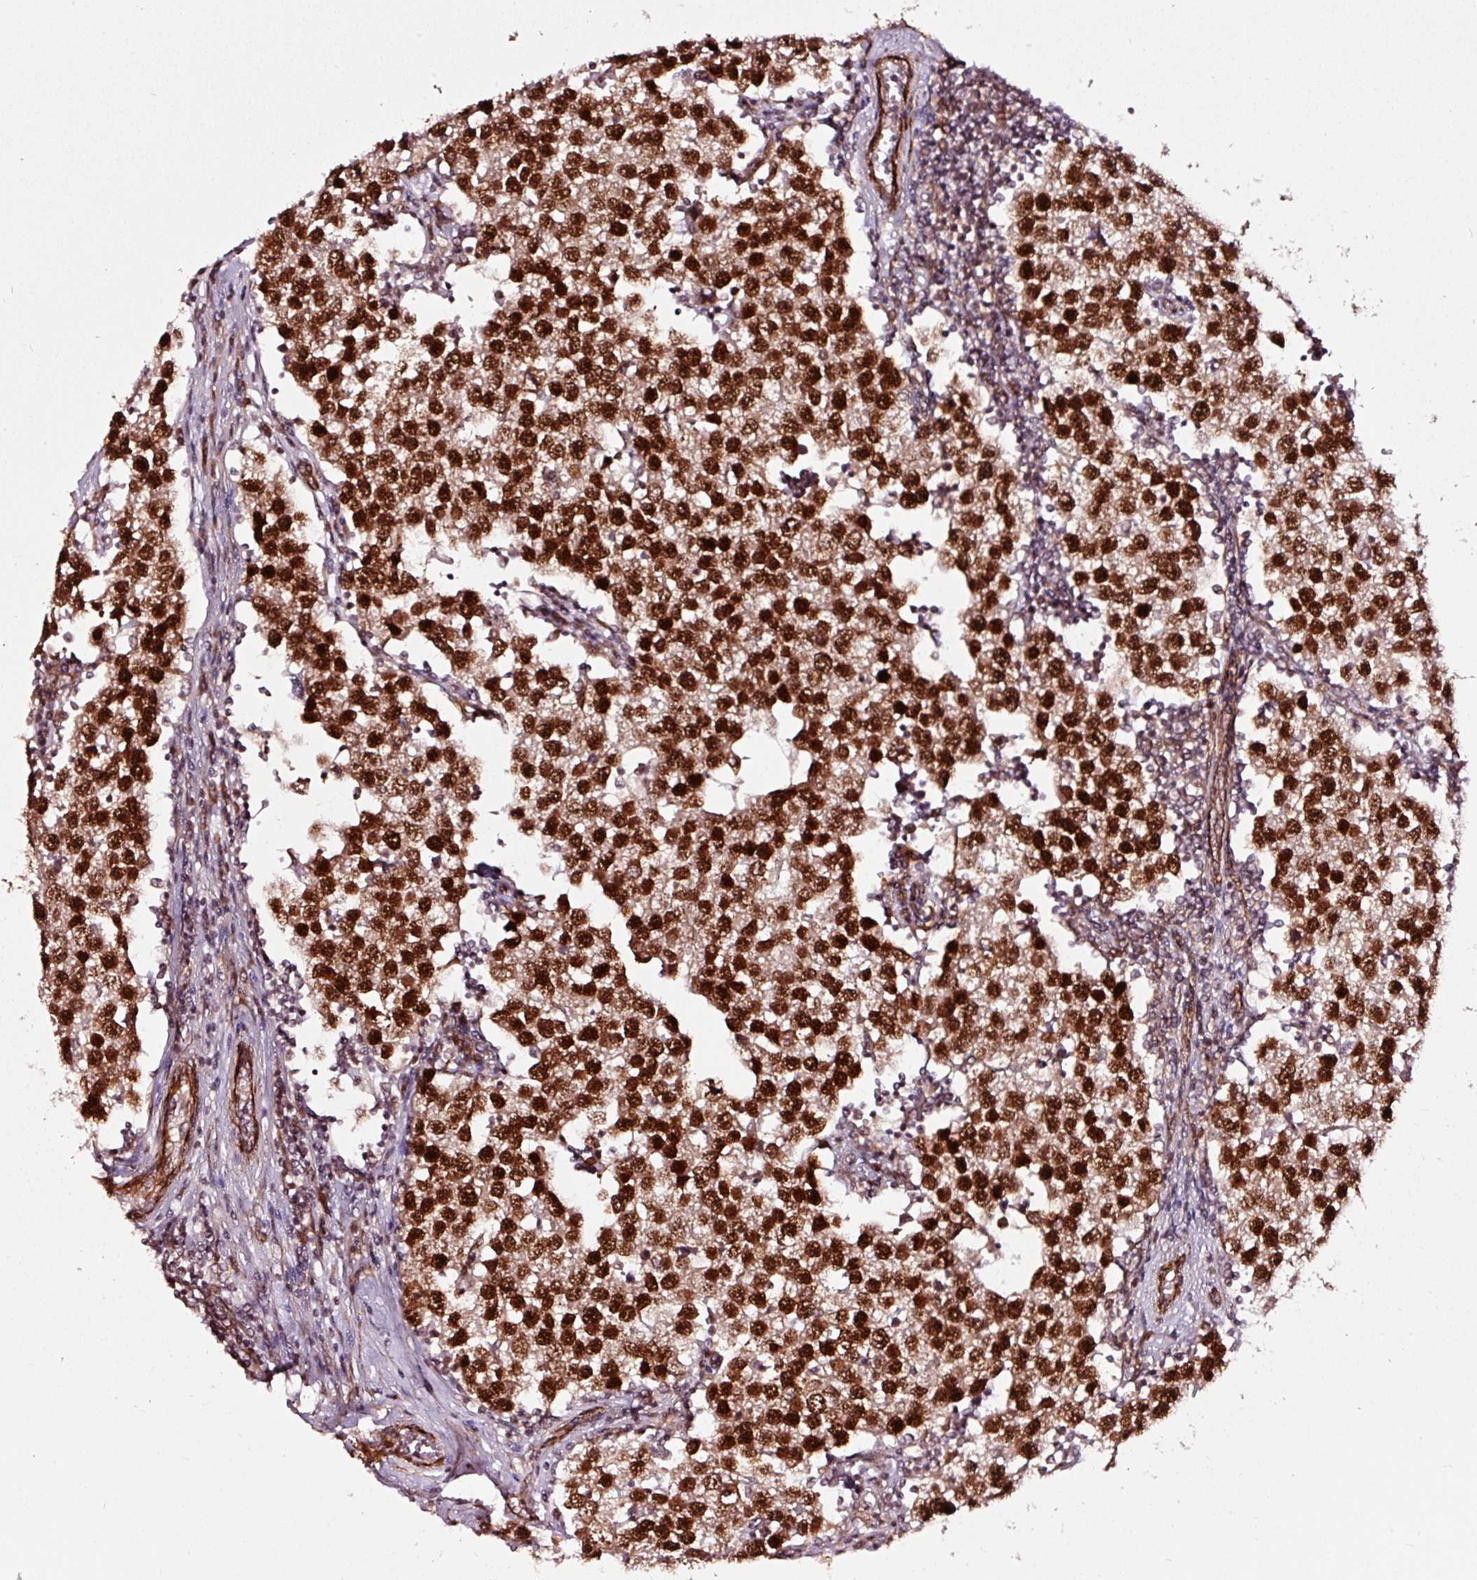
{"staining": {"intensity": "strong", "quantity": ">75%", "location": "nuclear"}, "tissue": "testis cancer", "cell_type": "Tumor cells", "image_type": "cancer", "snomed": [{"axis": "morphology", "description": "Seminoma, NOS"}, {"axis": "topography", "description": "Testis"}], "caption": "Tumor cells display high levels of strong nuclear positivity in about >75% of cells in human testis seminoma.", "gene": "TPM1", "patient": {"sex": "male", "age": 34}}